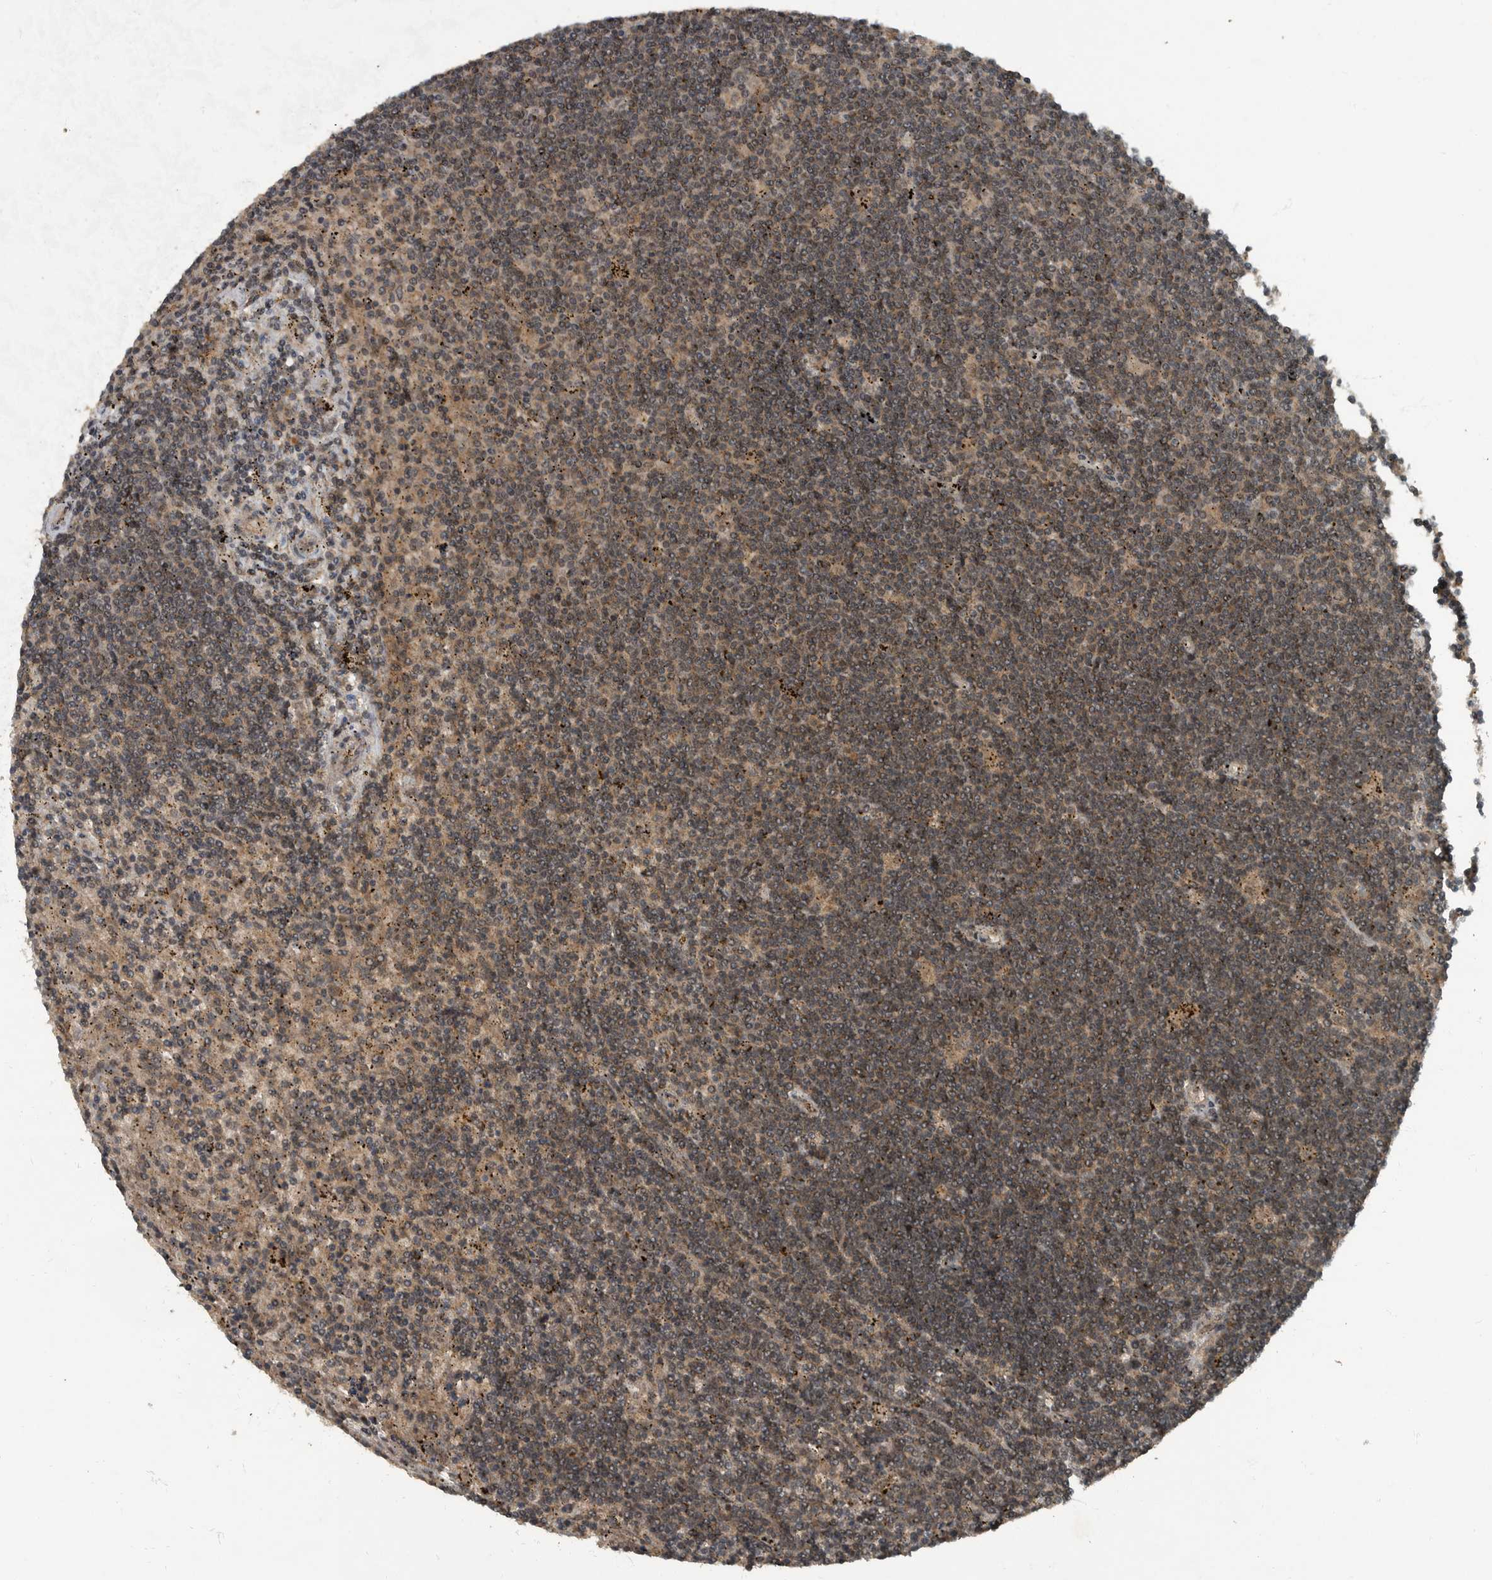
{"staining": {"intensity": "weak", "quantity": ">75%", "location": "cytoplasmic/membranous,nuclear"}, "tissue": "lymphoma", "cell_type": "Tumor cells", "image_type": "cancer", "snomed": [{"axis": "morphology", "description": "Malignant lymphoma, non-Hodgkin's type, Low grade"}, {"axis": "topography", "description": "Spleen"}], "caption": "Immunohistochemistry (DAB) staining of low-grade malignant lymphoma, non-Hodgkin's type displays weak cytoplasmic/membranous and nuclear protein staining in approximately >75% of tumor cells.", "gene": "FOXO1", "patient": {"sex": "male", "age": 76}}